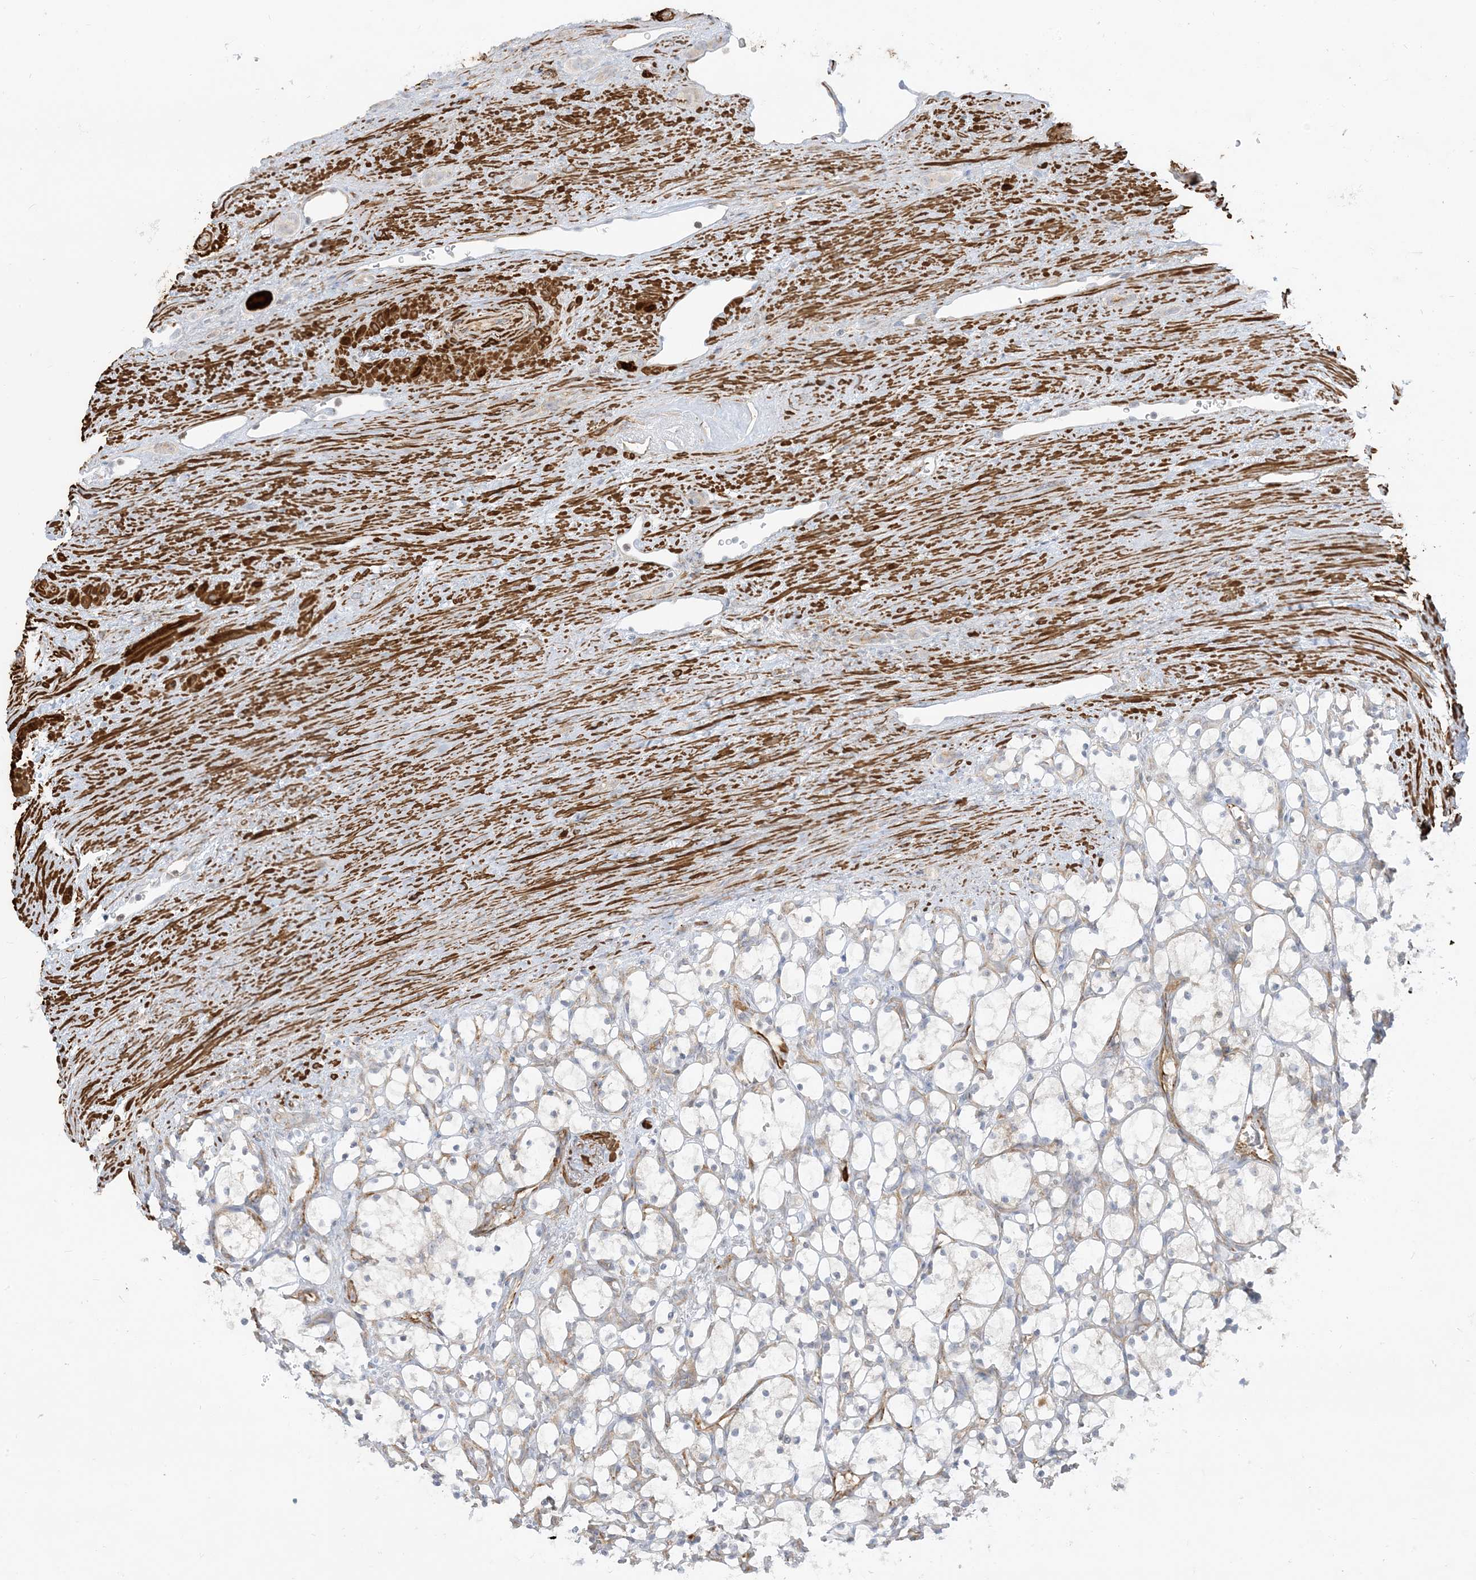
{"staining": {"intensity": "negative", "quantity": "none", "location": "none"}, "tissue": "renal cancer", "cell_type": "Tumor cells", "image_type": "cancer", "snomed": [{"axis": "morphology", "description": "Adenocarcinoma, NOS"}, {"axis": "topography", "description": "Kidney"}], "caption": "An IHC image of renal cancer is shown. There is no staining in tumor cells of renal cancer. (Immunohistochemistry, brightfield microscopy, high magnification).", "gene": "THADA", "patient": {"sex": "female", "age": 69}}